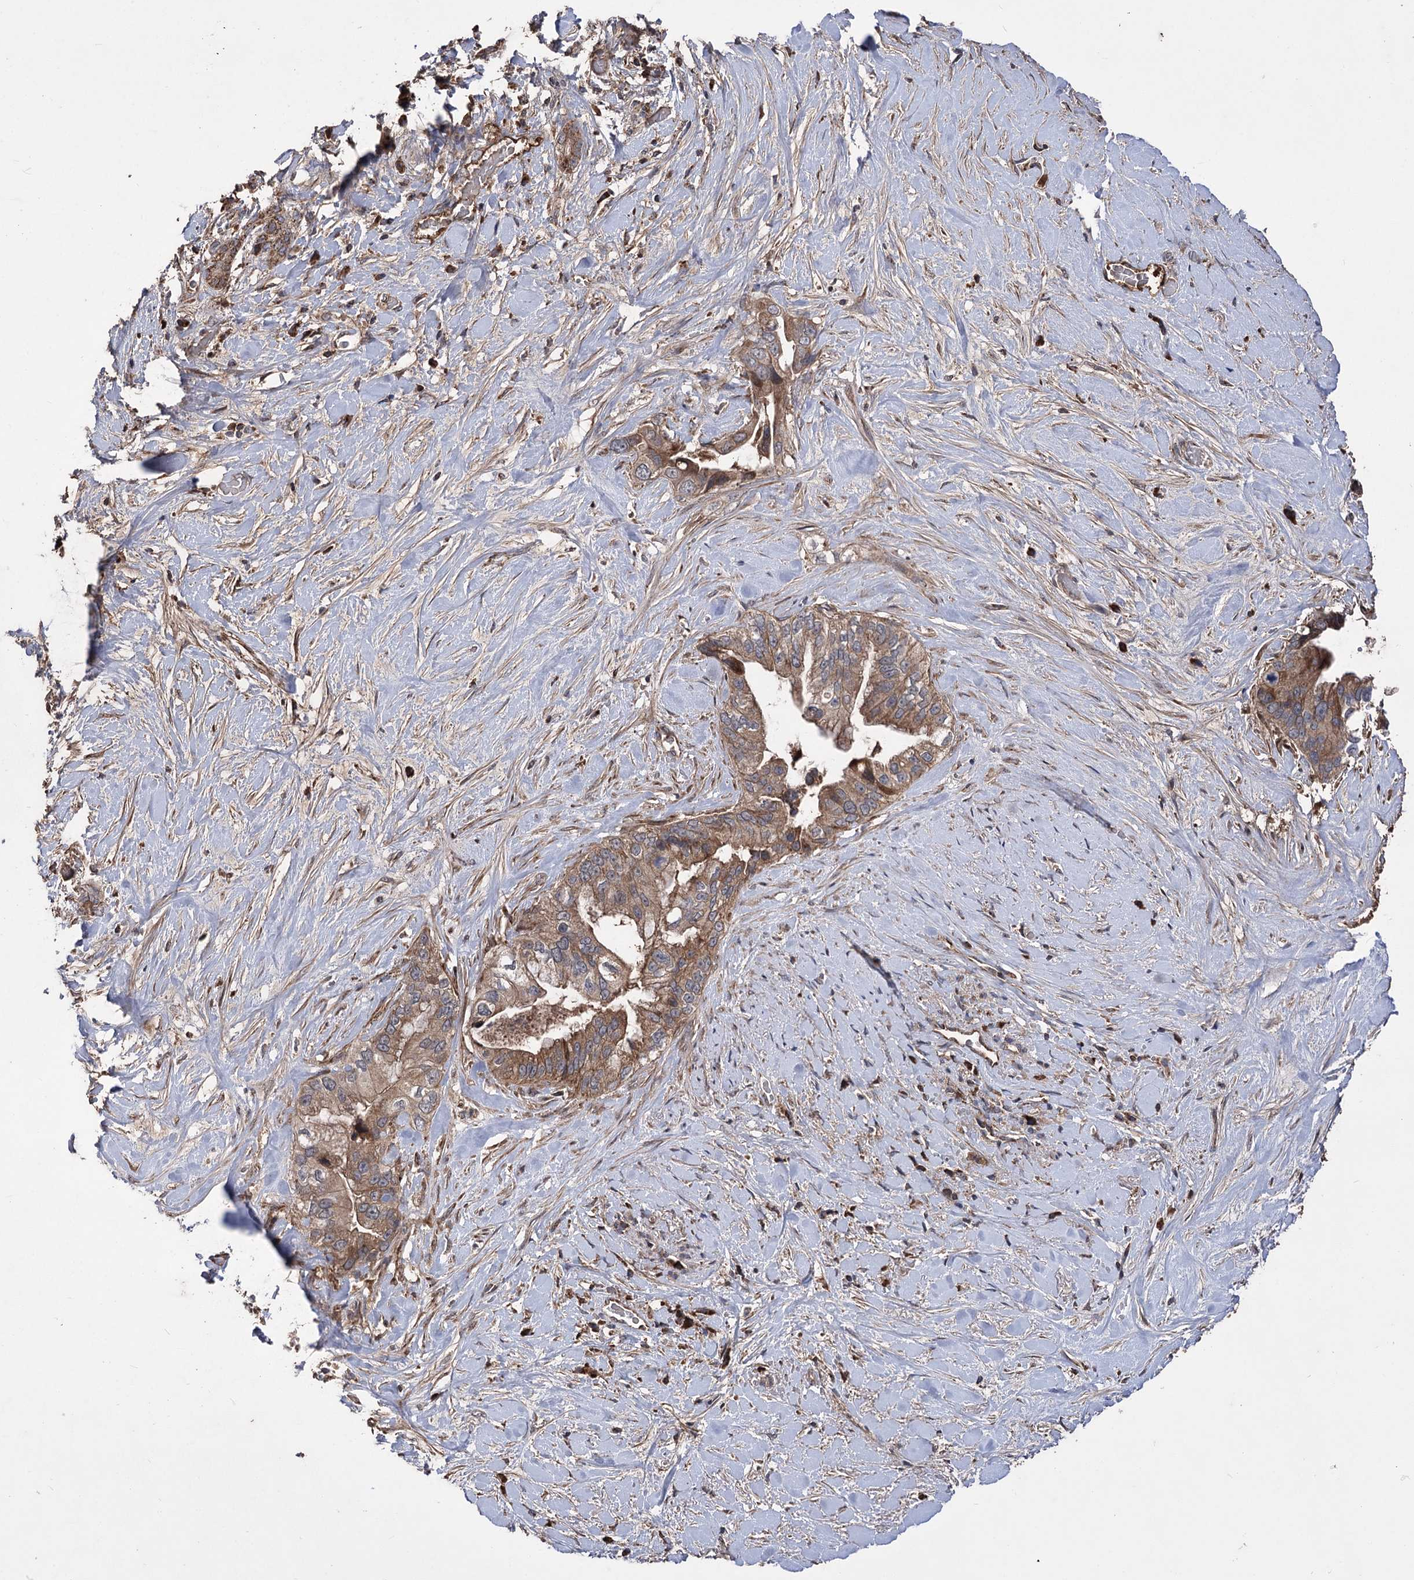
{"staining": {"intensity": "moderate", "quantity": ">75%", "location": "cytoplasmic/membranous"}, "tissue": "pancreatic cancer", "cell_type": "Tumor cells", "image_type": "cancer", "snomed": [{"axis": "morphology", "description": "Inflammation, NOS"}, {"axis": "morphology", "description": "Adenocarcinoma, NOS"}, {"axis": "topography", "description": "Pancreas"}], "caption": "Immunohistochemistry (IHC) staining of pancreatic cancer, which demonstrates medium levels of moderate cytoplasmic/membranous positivity in about >75% of tumor cells indicating moderate cytoplasmic/membranous protein expression. The staining was performed using DAB (3,3'-diaminobenzidine) (brown) for protein detection and nuclei were counterstained in hematoxylin (blue).", "gene": "RASSF3", "patient": {"sex": "female", "age": 56}}